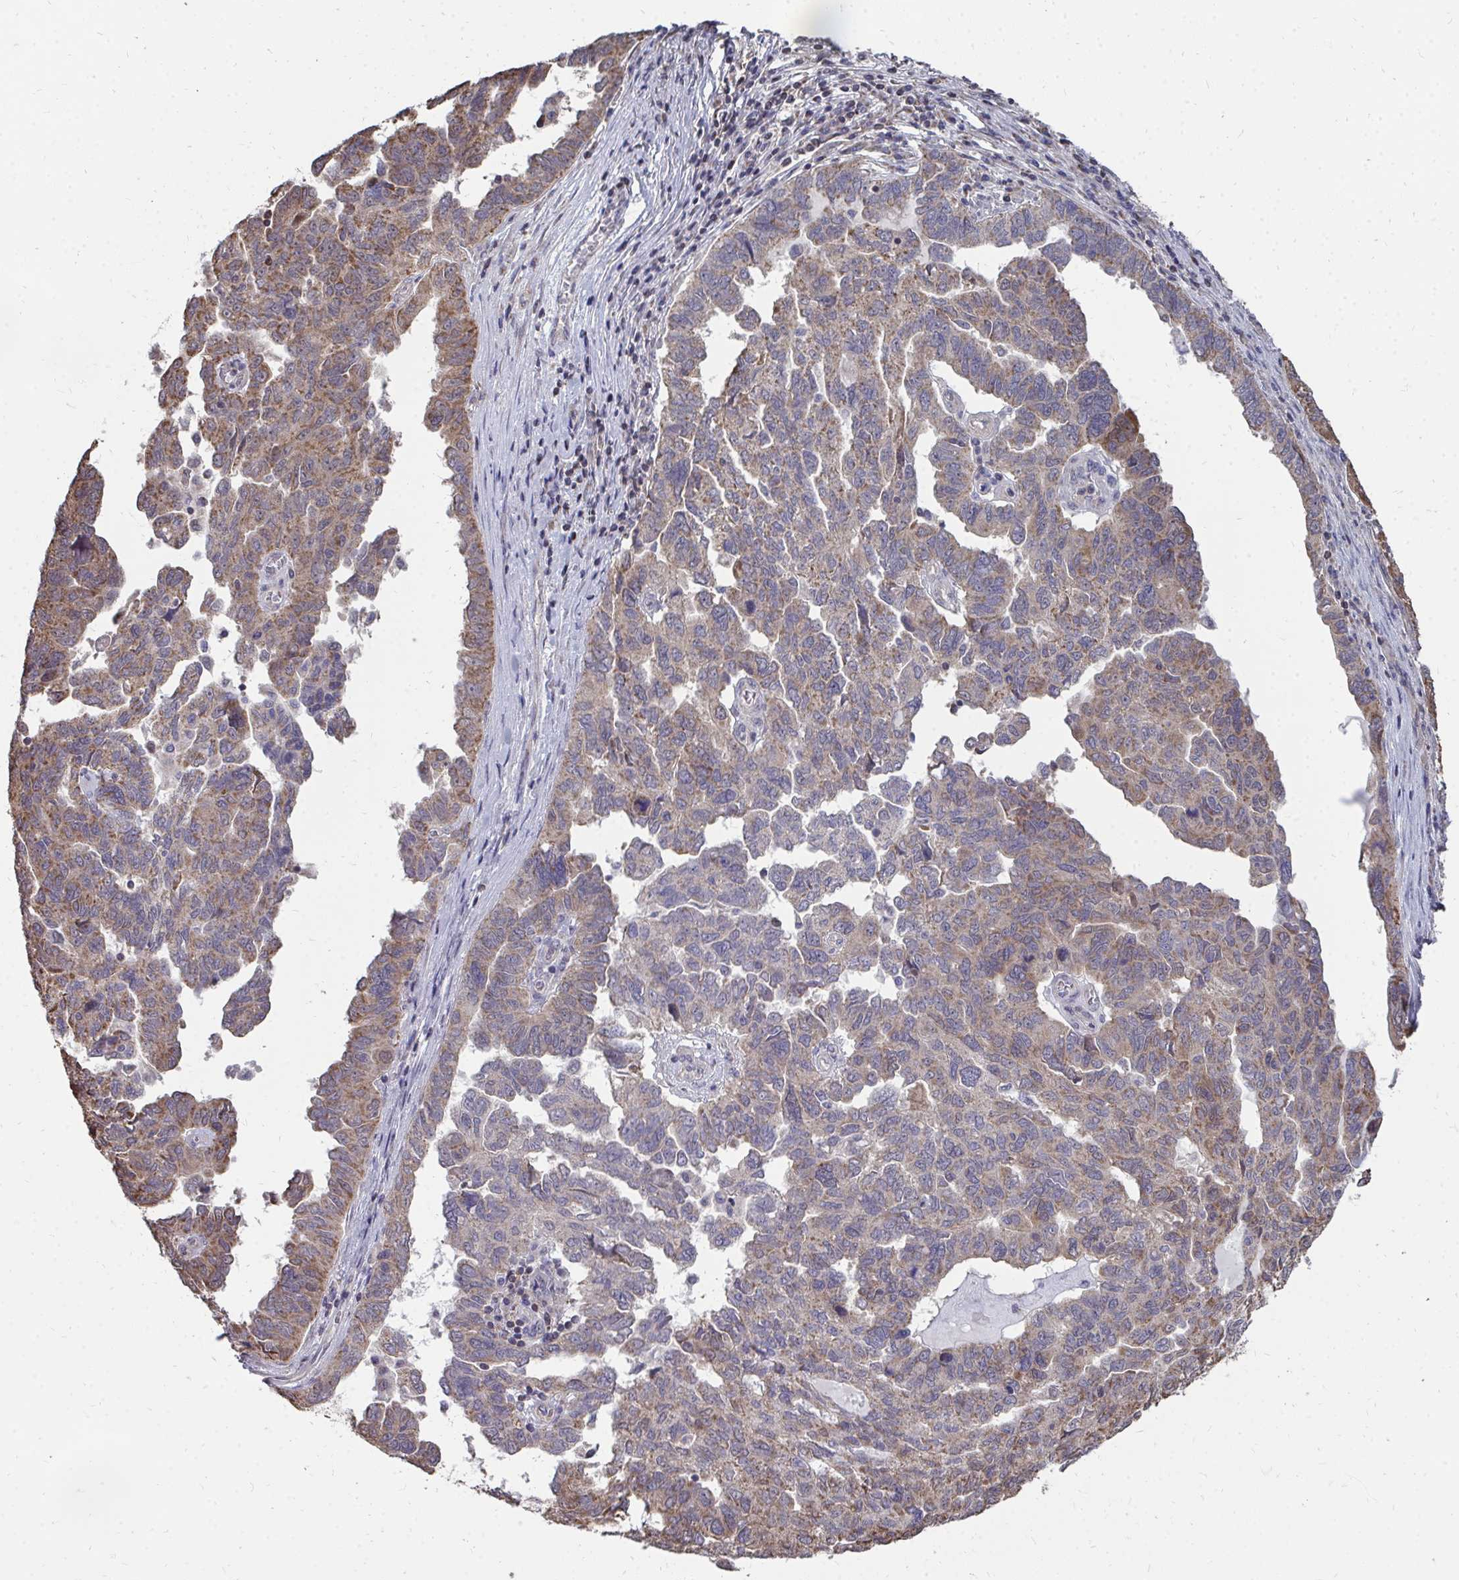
{"staining": {"intensity": "weak", "quantity": ">75%", "location": "cytoplasmic/membranous"}, "tissue": "ovarian cancer", "cell_type": "Tumor cells", "image_type": "cancer", "snomed": [{"axis": "morphology", "description": "Cystadenocarcinoma, serous, NOS"}, {"axis": "topography", "description": "Ovary"}], "caption": "The histopathology image shows staining of serous cystadenocarcinoma (ovarian), revealing weak cytoplasmic/membranous protein positivity (brown color) within tumor cells.", "gene": "DNAJA2", "patient": {"sex": "female", "age": 64}}